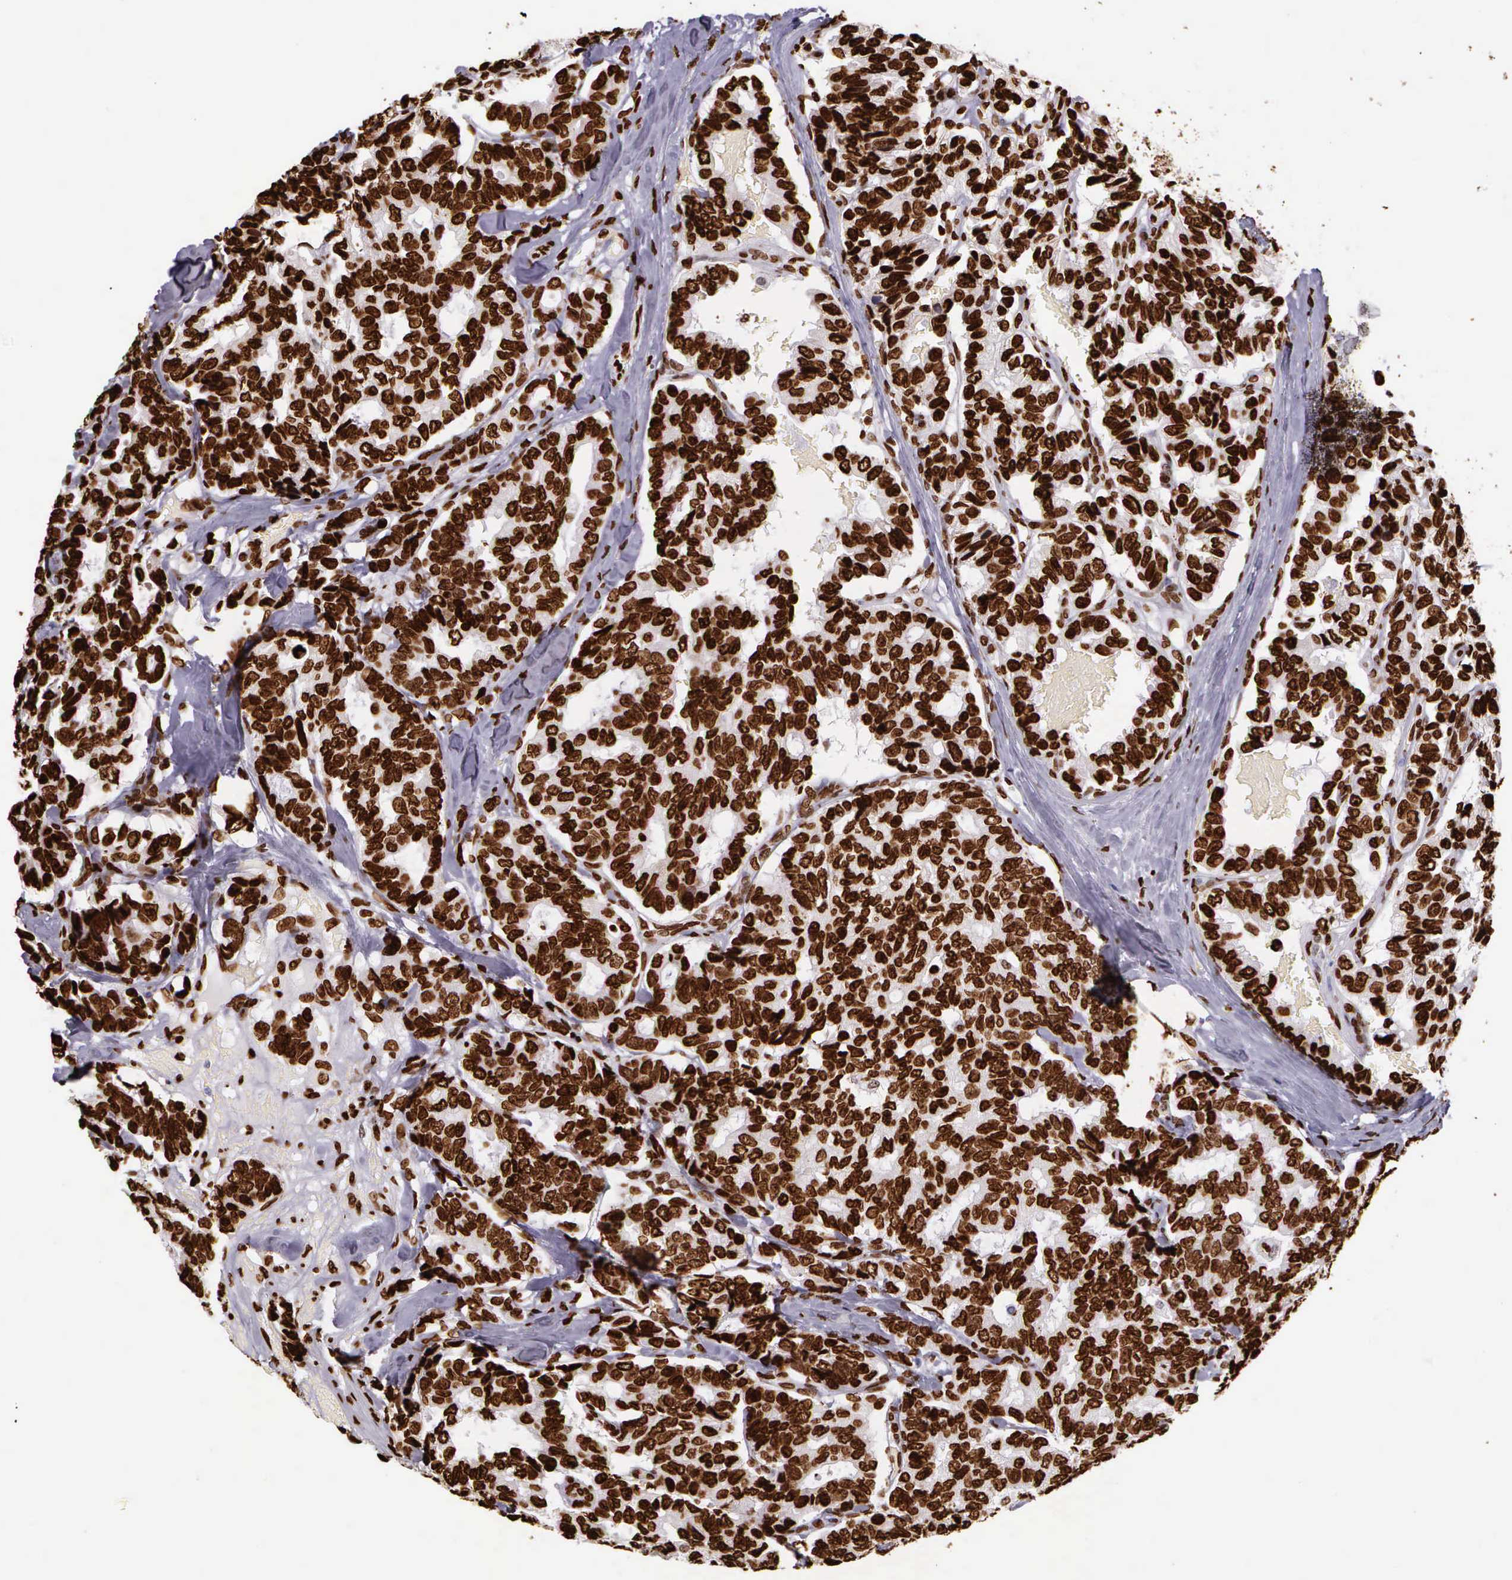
{"staining": {"intensity": "strong", "quantity": ">75%", "location": "nuclear"}, "tissue": "breast cancer", "cell_type": "Tumor cells", "image_type": "cancer", "snomed": [{"axis": "morphology", "description": "Duct carcinoma"}, {"axis": "topography", "description": "Breast"}], "caption": "A brown stain shows strong nuclear expression of a protein in human breast cancer tumor cells.", "gene": "H1-0", "patient": {"sex": "female", "age": 69}}